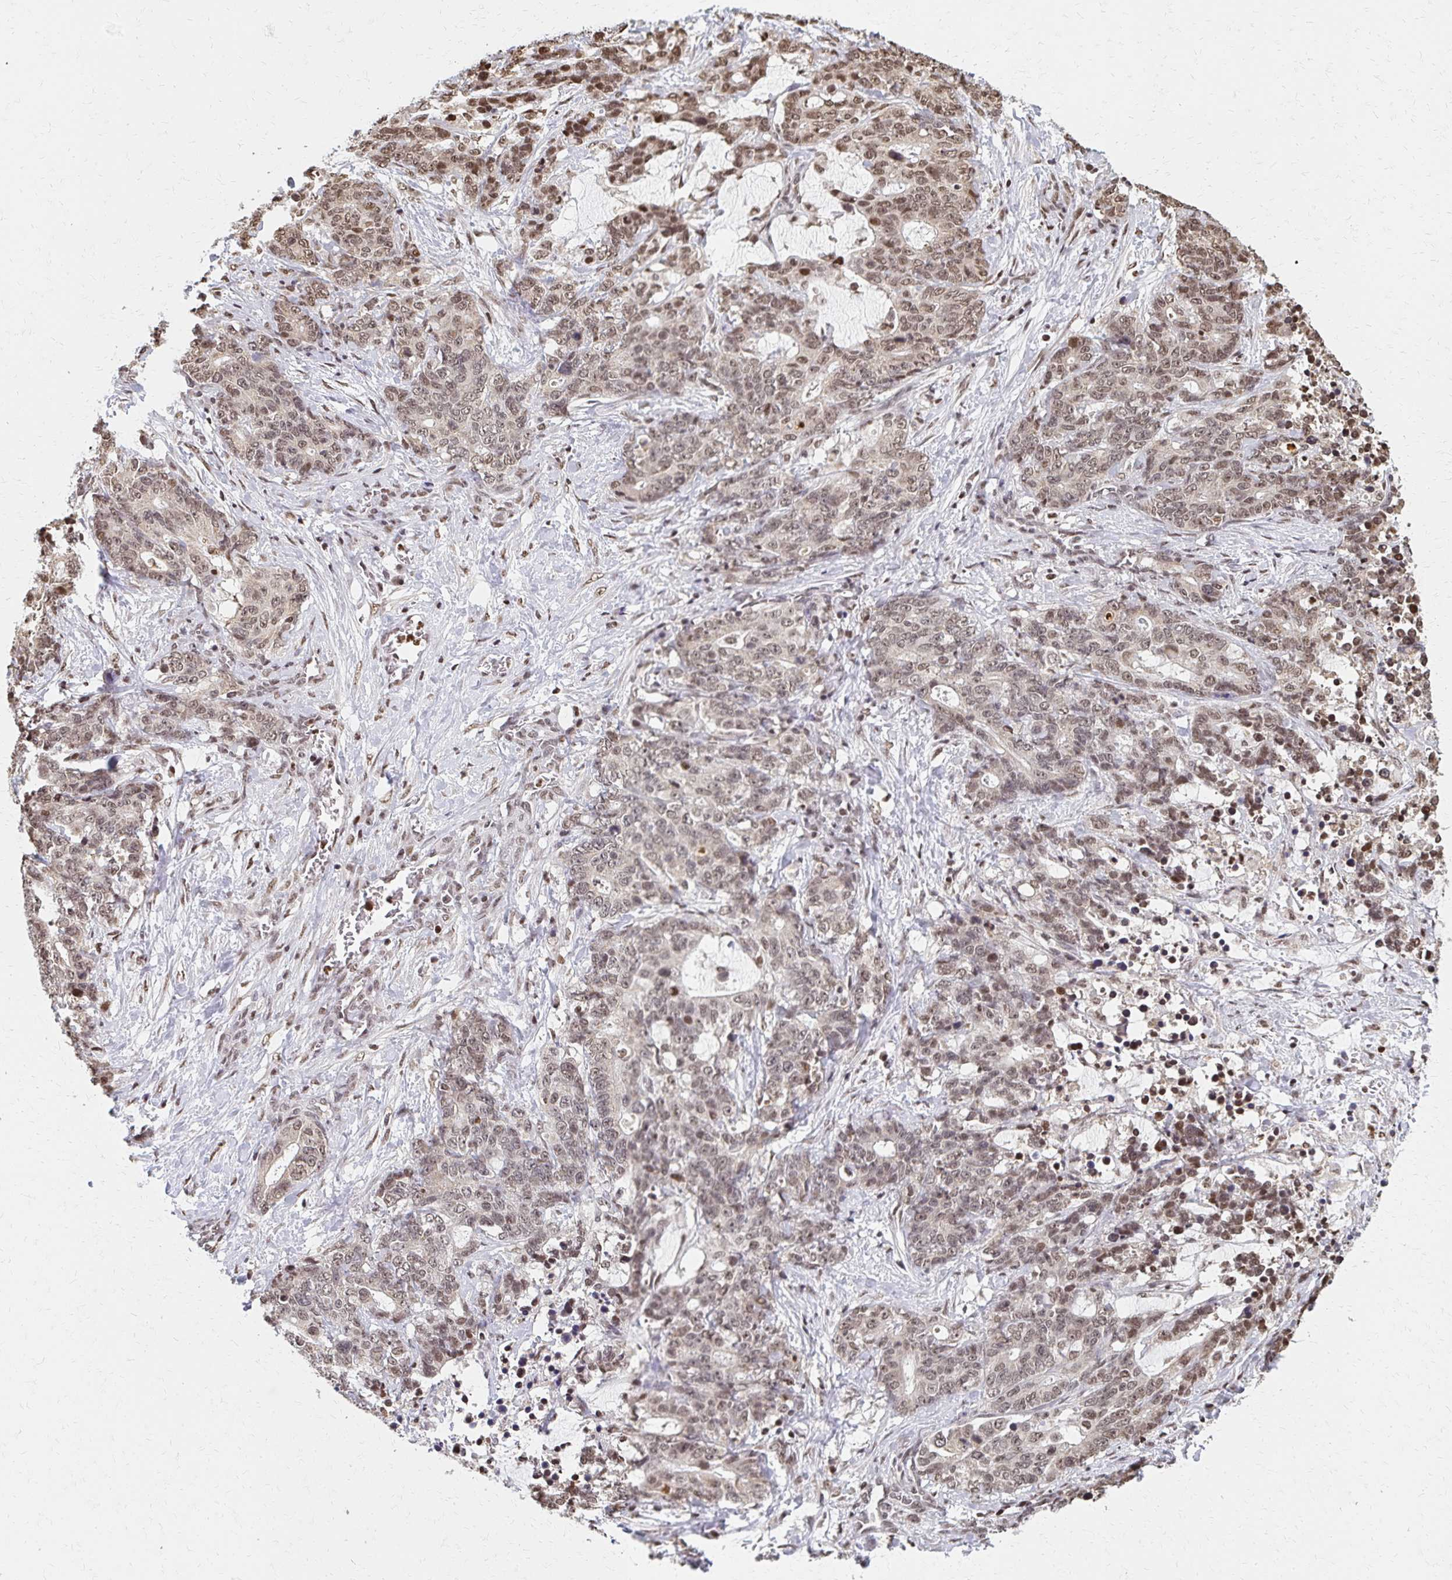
{"staining": {"intensity": "weak", "quantity": ">75%", "location": "nuclear"}, "tissue": "stomach cancer", "cell_type": "Tumor cells", "image_type": "cancer", "snomed": [{"axis": "morphology", "description": "Normal tissue, NOS"}, {"axis": "morphology", "description": "Adenocarcinoma, NOS"}, {"axis": "topography", "description": "Stomach"}], "caption": "The immunohistochemical stain labels weak nuclear positivity in tumor cells of stomach cancer (adenocarcinoma) tissue. (DAB IHC, brown staining for protein, blue staining for nuclei).", "gene": "HOXA9", "patient": {"sex": "female", "age": 64}}